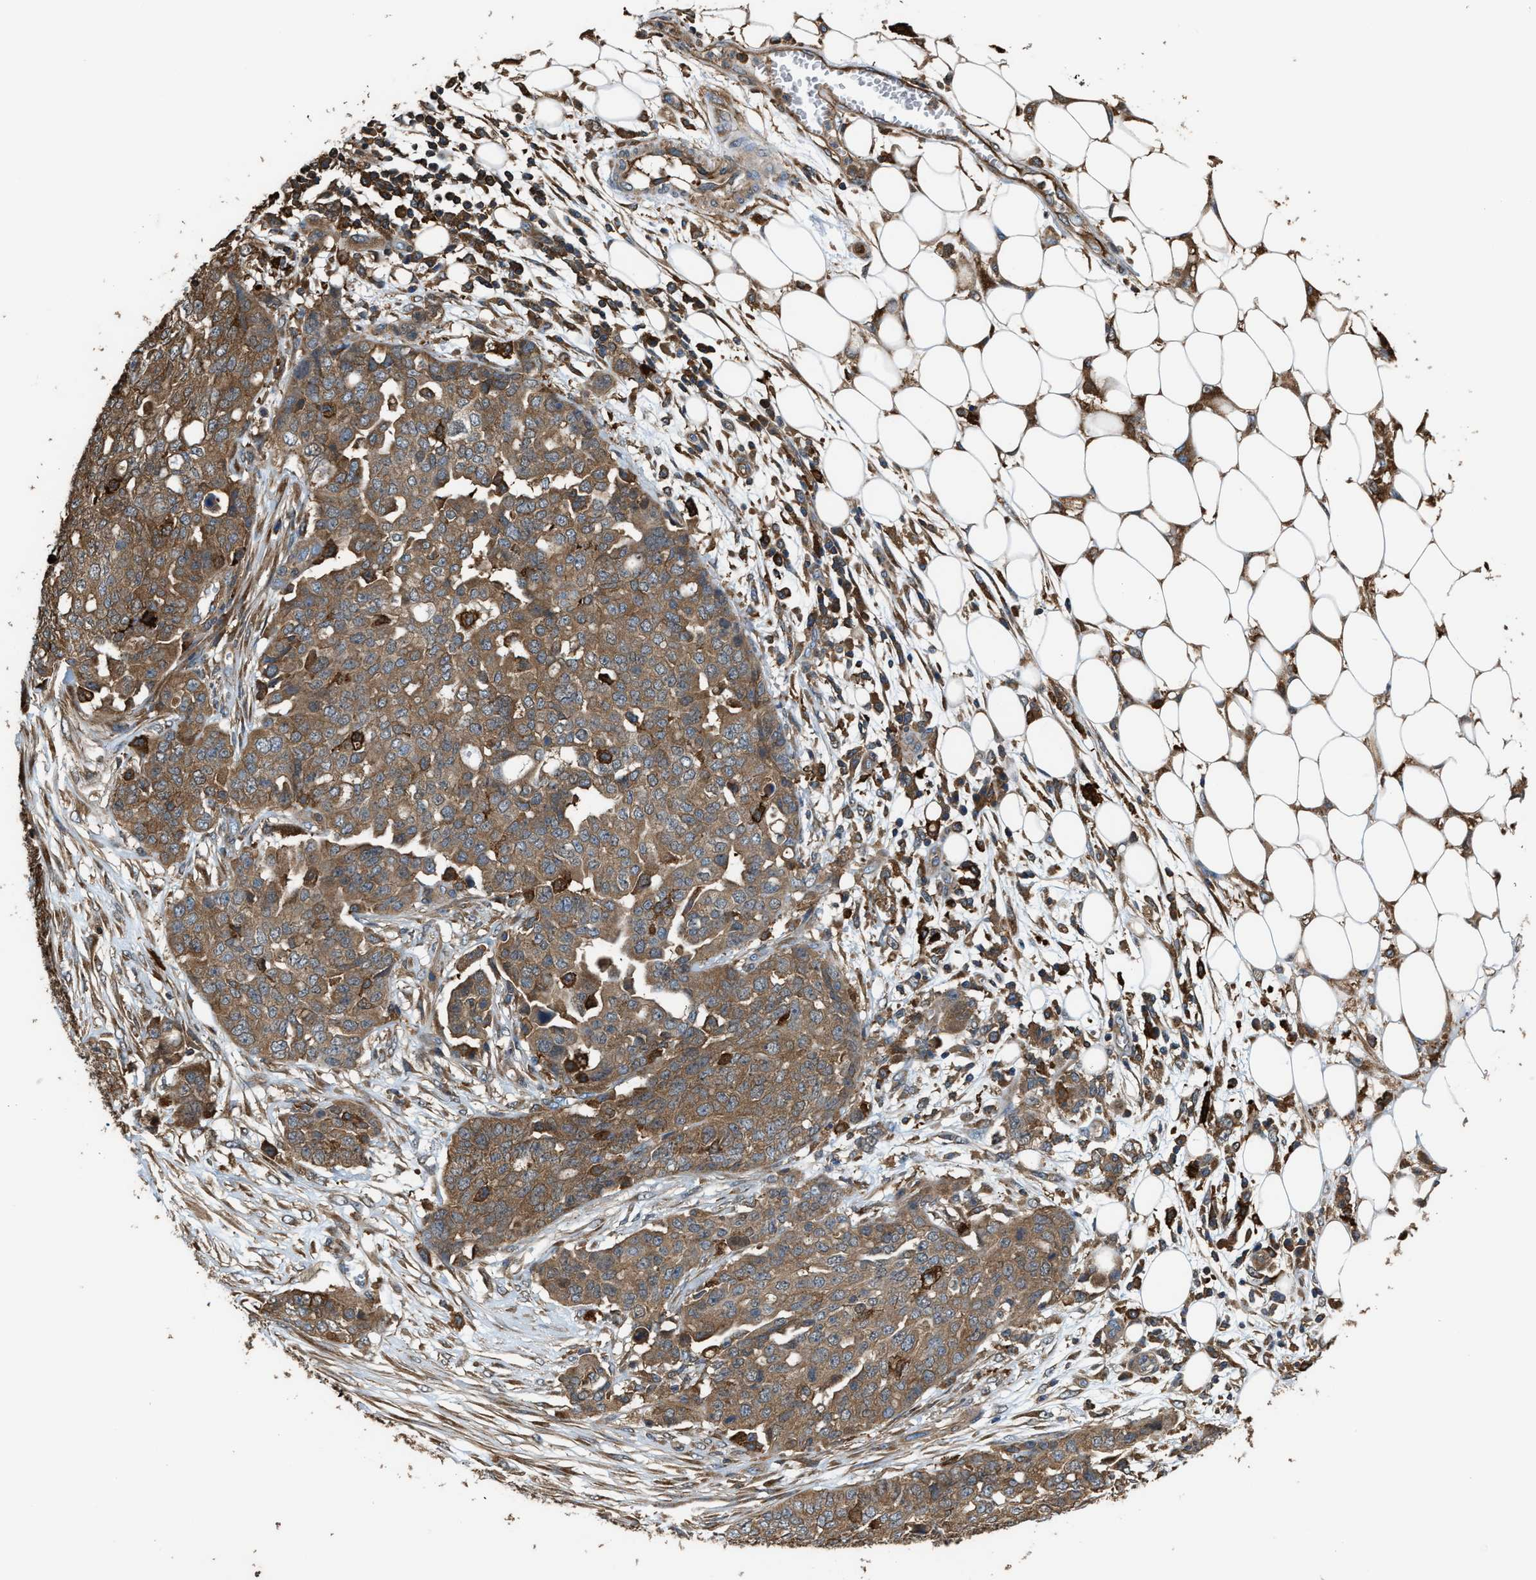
{"staining": {"intensity": "moderate", "quantity": ">75%", "location": "cytoplasmic/membranous"}, "tissue": "ovarian cancer", "cell_type": "Tumor cells", "image_type": "cancer", "snomed": [{"axis": "morphology", "description": "Cystadenocarcinoma, serous, NOS"}, {"axis": "topography", "description": "Soft tissue"}, {"axis": "topography", "description": "Ovary"}], "caption": "IHC (DAB (3,3'-diaminobenzidine)) staining of human ovarian serous cystadenocarcinoma shows moderate cytoplasmic/membranous protein positivity in approximately >75% of tumor cells.", "gene": "ATIC", "patient": {"sex": "female", "age": 57}}